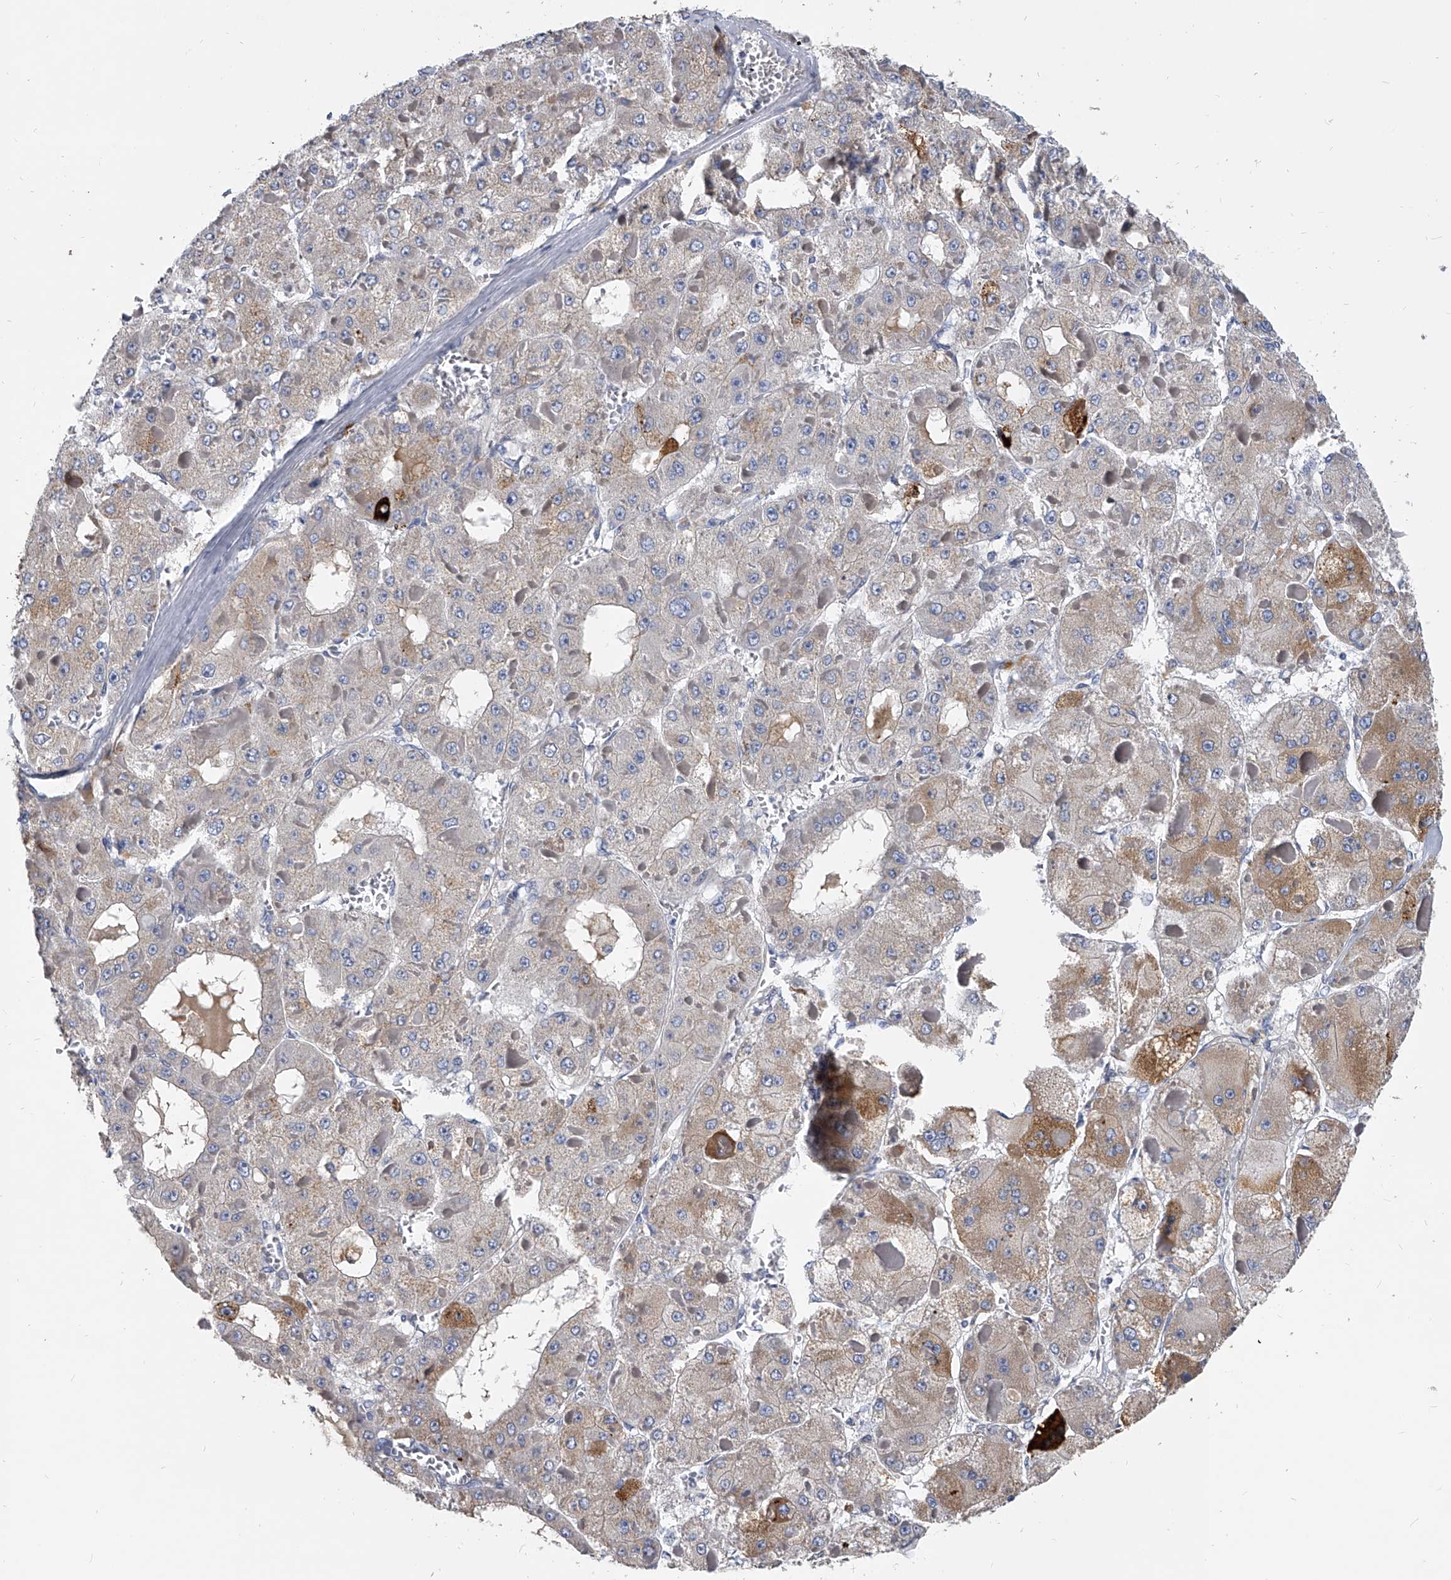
{"staining": {"intensity": "moderate", "quantity": "<25%", "location": "cytoplasmic/membranous"}, "tissue": "liver cancer", "cell_type": "Tumor cells", "image_type": "cancer", "snomed": [{"axis": "morphology", "description": "Carcinoma, Hepatocellular, NOS"}, {"axis": "topography", "description": "Liver"}], "caption": "A brown stain shows moderate cytoplasmic/membranous expression of a protein in human liver cancer (hepatocellular carcinoma) tumor cells.", "gene": "SPP1", "patient": {"sex": "female", "age": 73}}